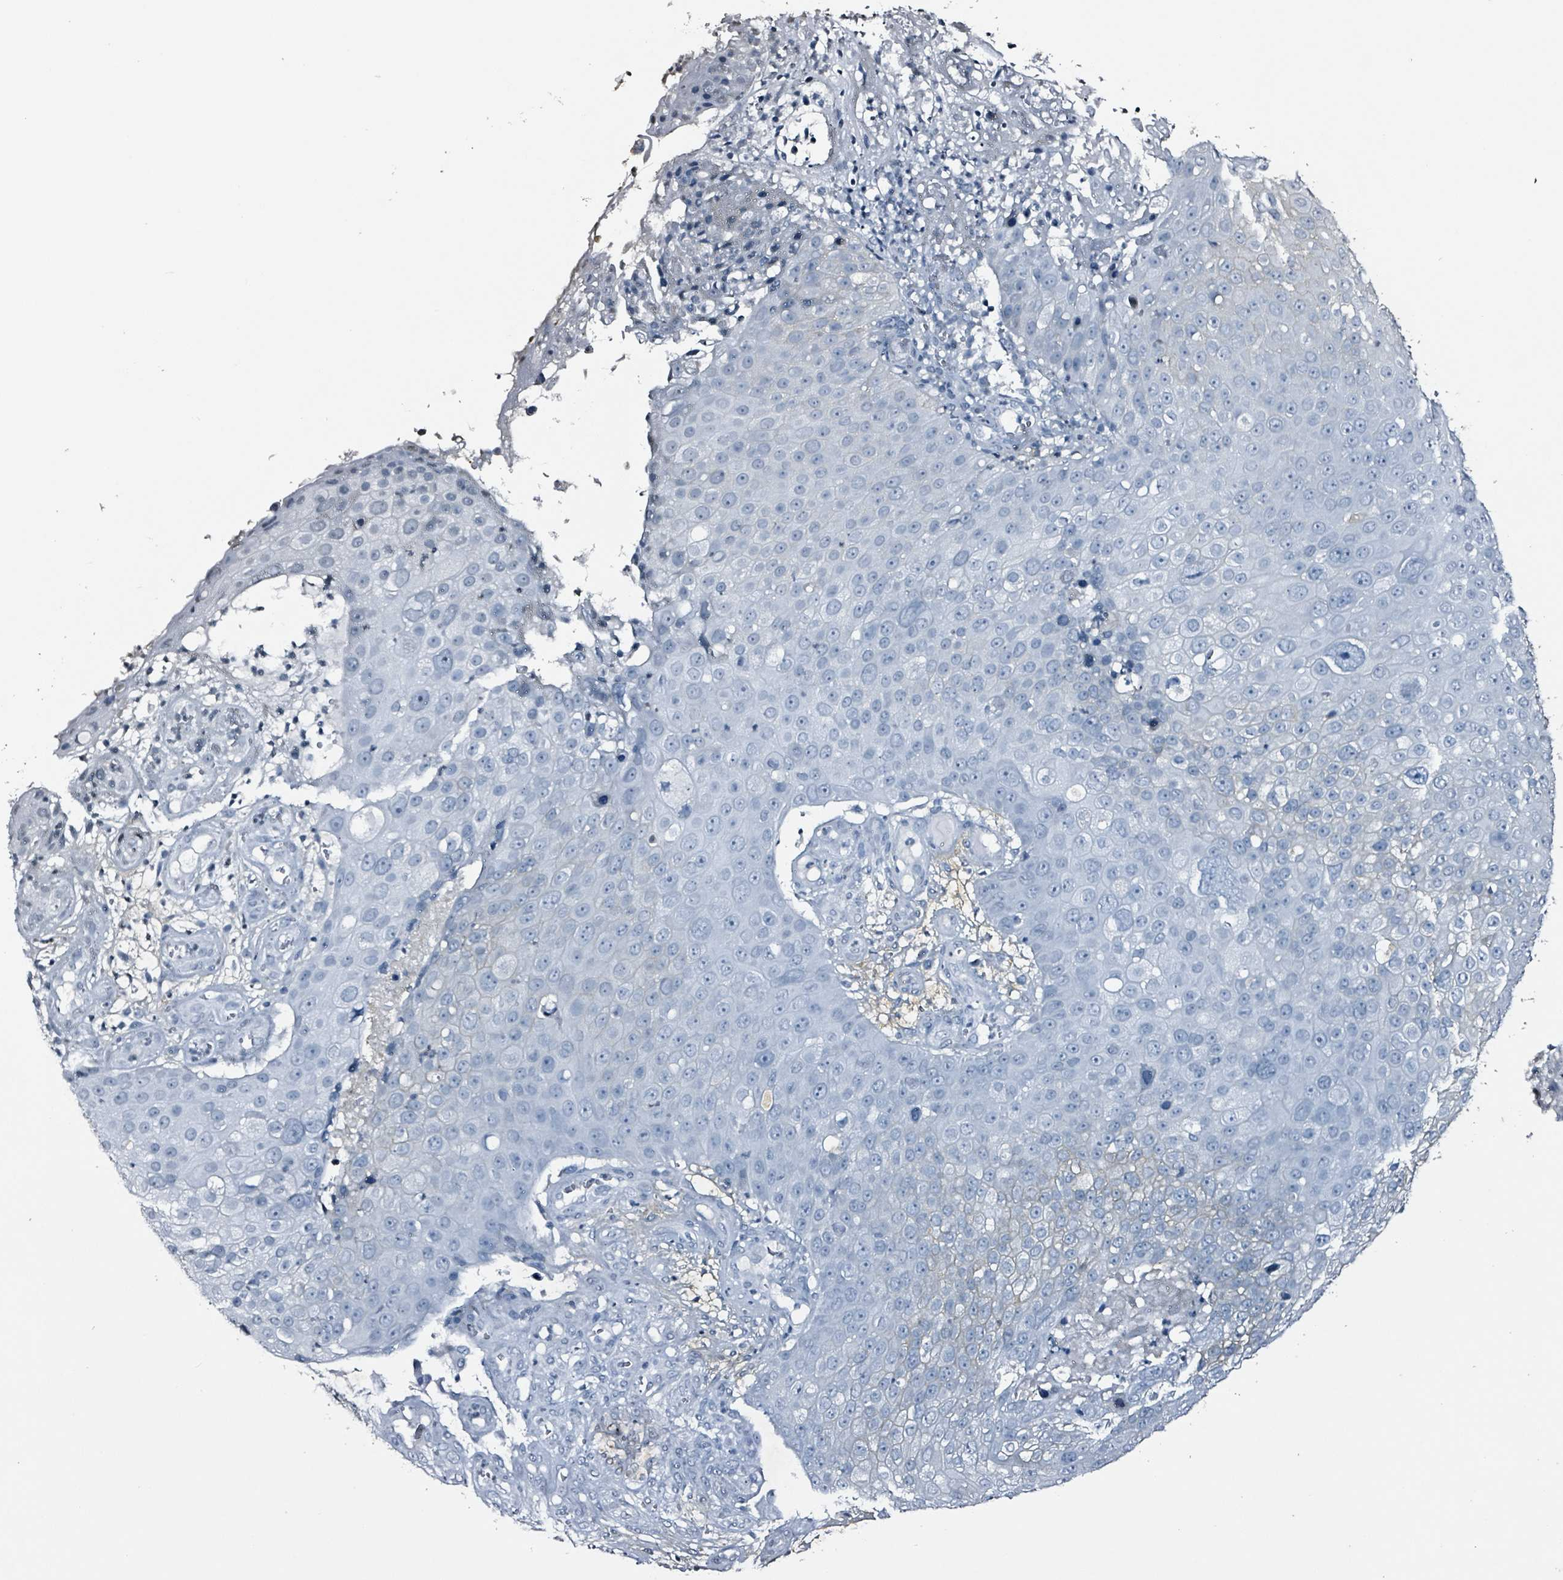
{"staining": {"intensity": "negative", "quantity": "none", "location": "none"}, "tissue": "skin cancer", "cell_type": "Tumor cells", "image_type": "cancer", "snomed": [{"axis": "morphology", "description": "Squamous cell carcinoma, NOS"}, {"axis": "topography", "description": "Skin"}], "caption": "Immunohistochemistry (IHC) image of skin cancer (squamous cell carcinoma) stained for a protein (brown), which reveals no expression in tumor cells.", "gene": "CA9", "patient": {"sex": "male", "age": 71}}